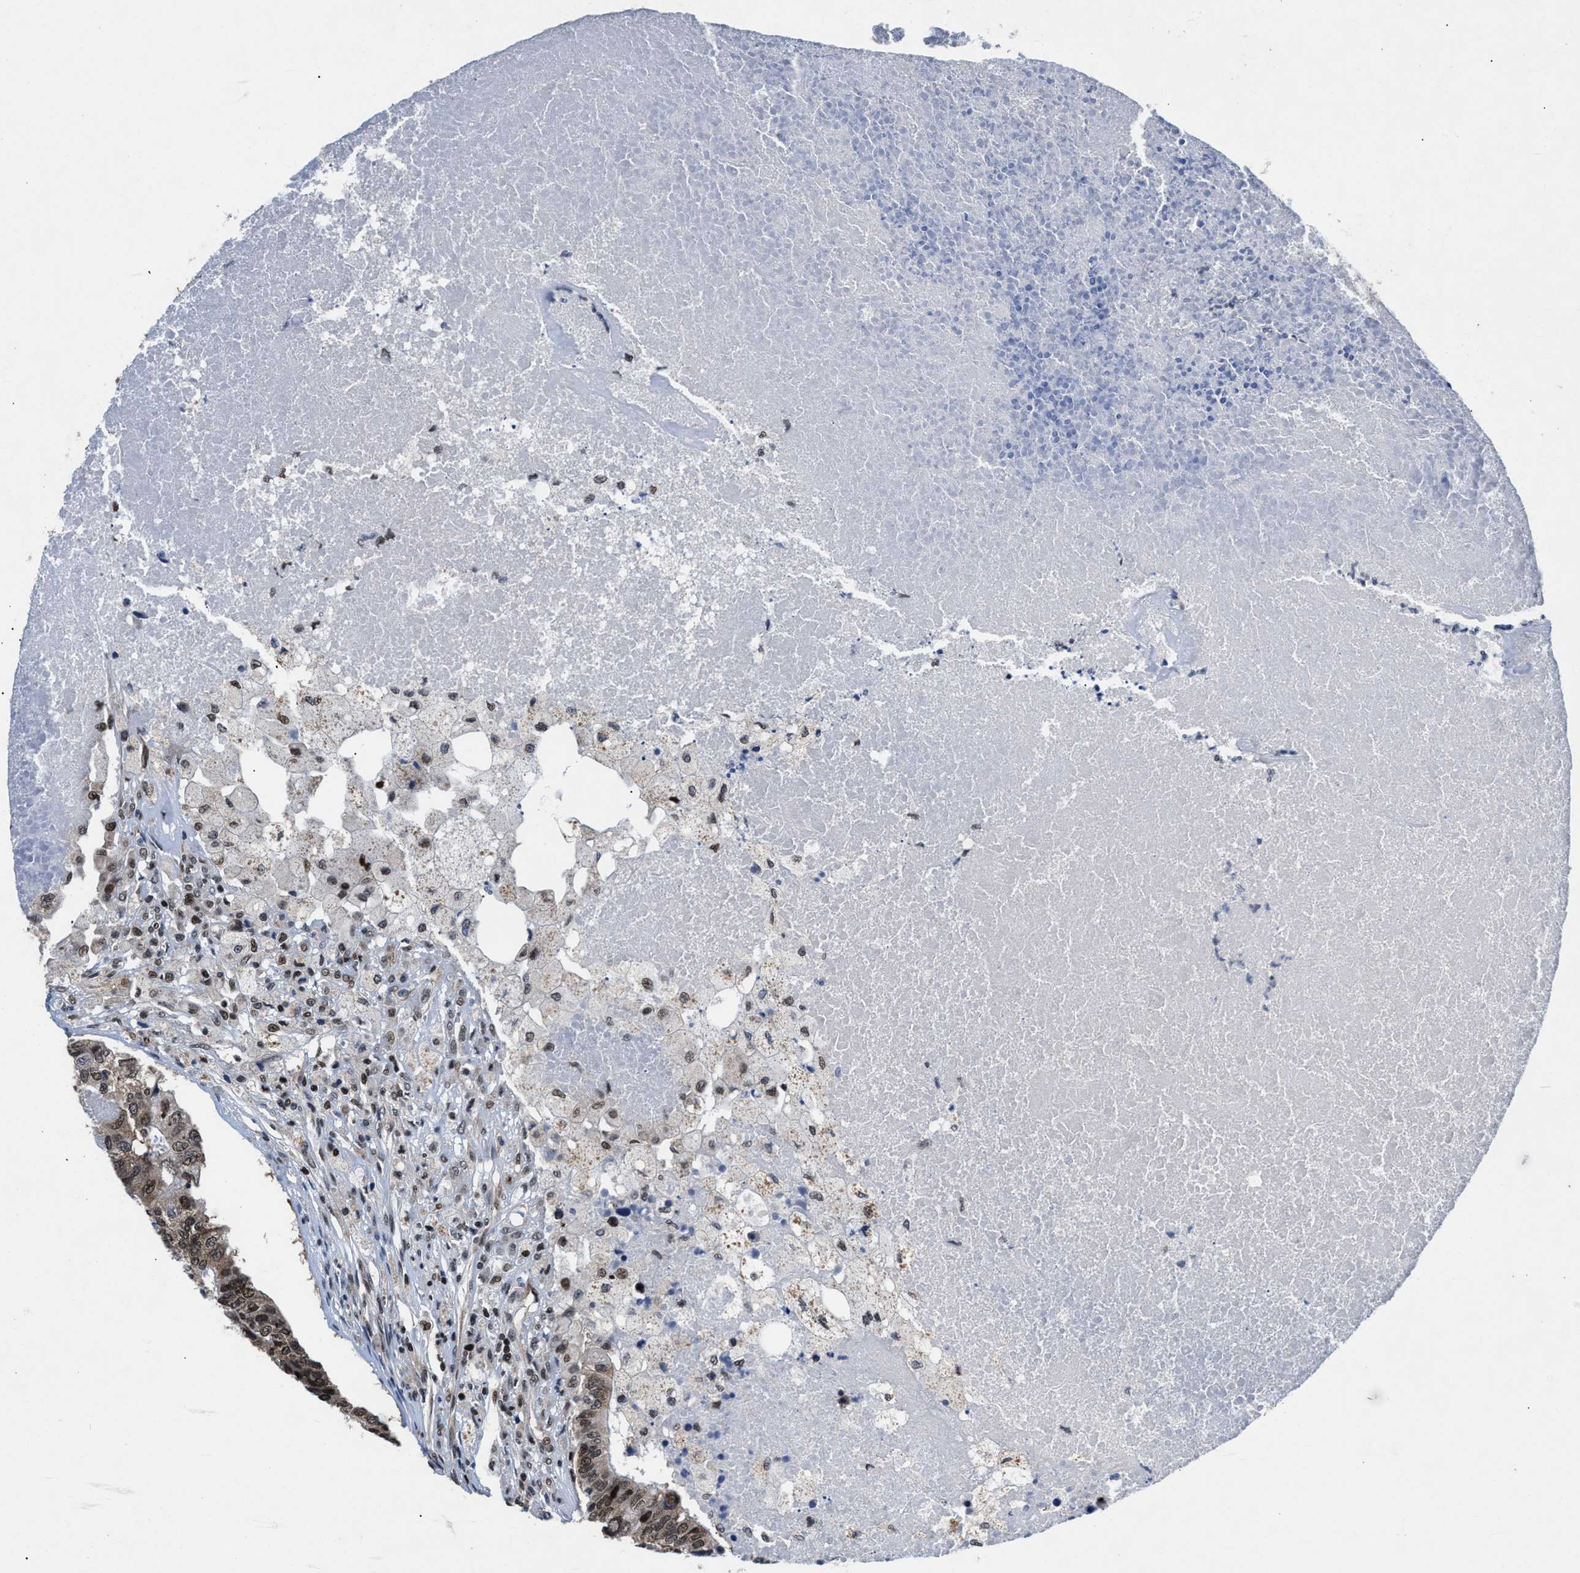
{"staining": {"intensity": "weak", "quantity": ">75%", "location": "nuclear"}, "tissue": "colorectal cancer", "cell_type": "Tumor cells", "image_type": "cancer", "snomed": [{"axis": "morphology", "description": "Adenocarcinoma, NOS"}, {"axis": "topography", "description": "Colon"}], "caption": "Colorectal cancer tissue displays weak nuclear positivity in approximately >75% of tumor cells", "gene": "WDR81", "patient": {"sex": "female", "age": 67}}